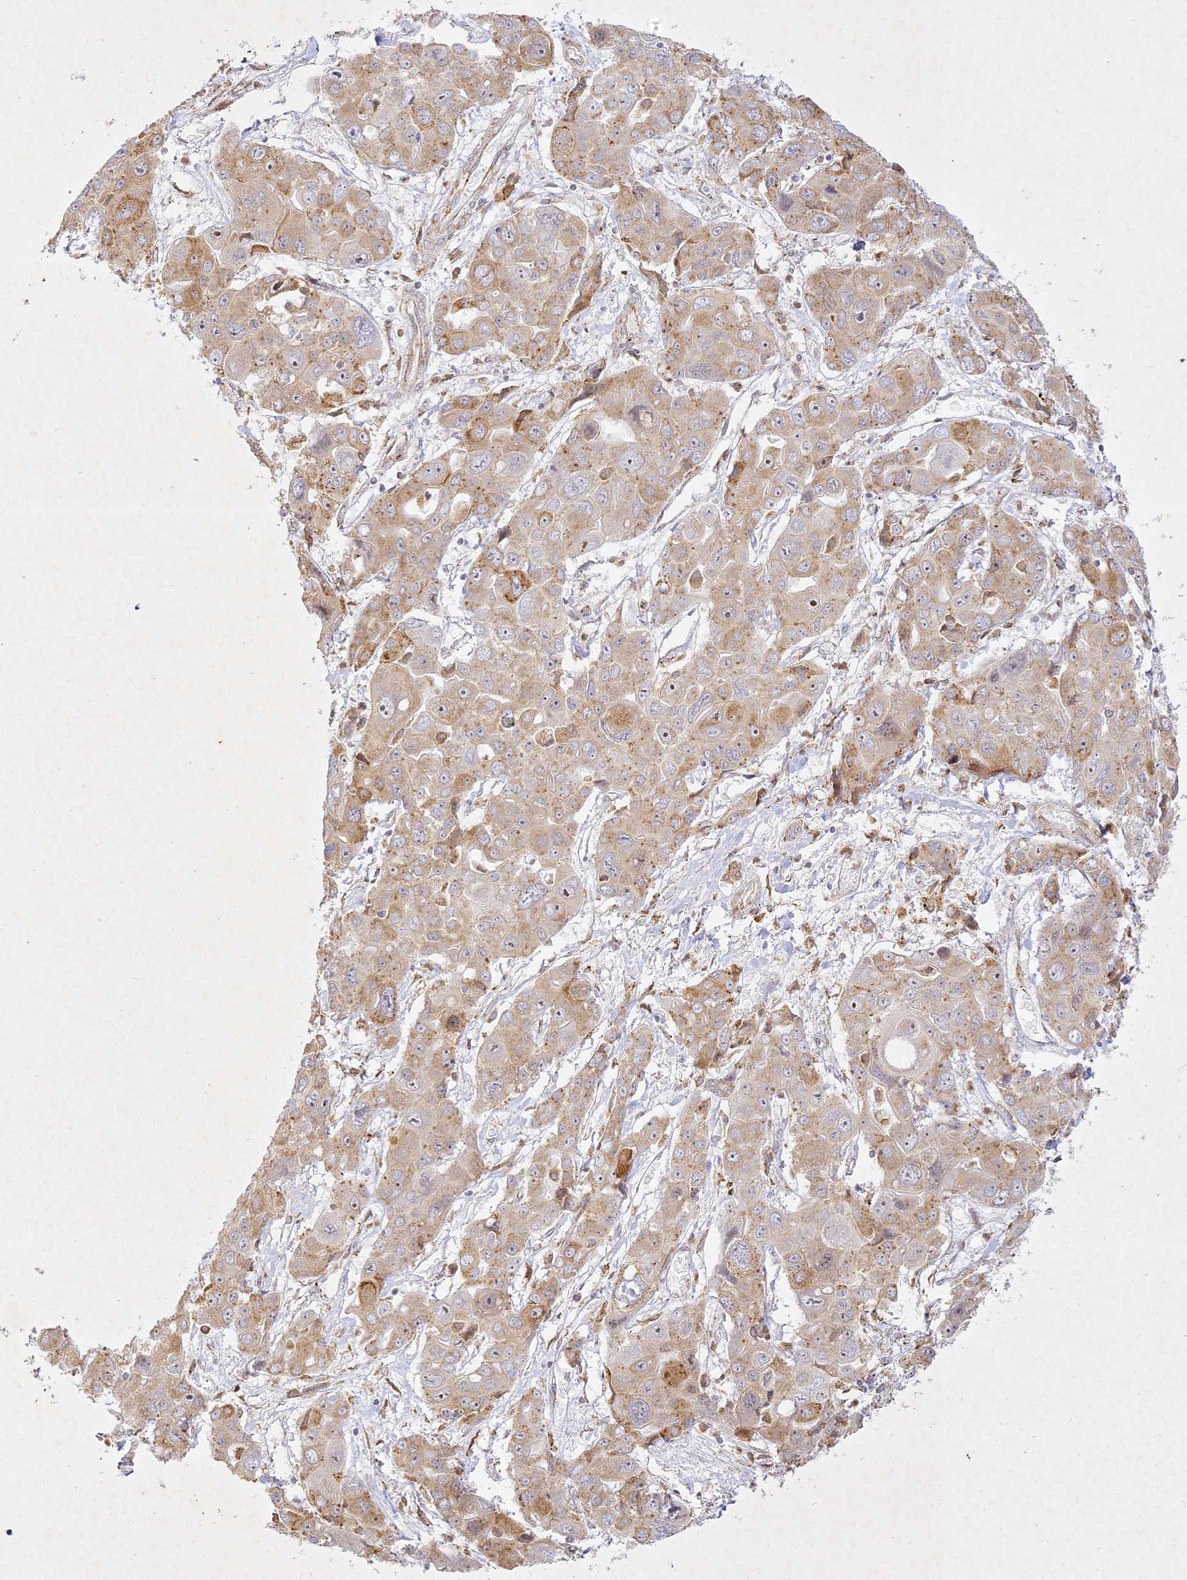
{"staining": {"intensity": "moderate", "quantity": "<25%", "location": "cytoplasmic/membranous"}, "tissue": "liver cancer", "cell_type": "Tumor cells", "image_type": "cancer", "snomed": [{"axis": "morphology", "description": "Cholangiocarcinoma"}, {"axis": "topography", "description": "Liver"}], "caption": "IHC micrograph of neoplastic tissue: human cholangiocarcinoma (liver) stained using immunohistochemistry (IHC) displays low levels of moderate protein expression localized specifically in the cytoplasmic/membranous of tumor cells, appearing as a cytoplasmic/membranous brown color.", "gene": "SLC30A5", "patient": {"sex": "male", "age": 67}}